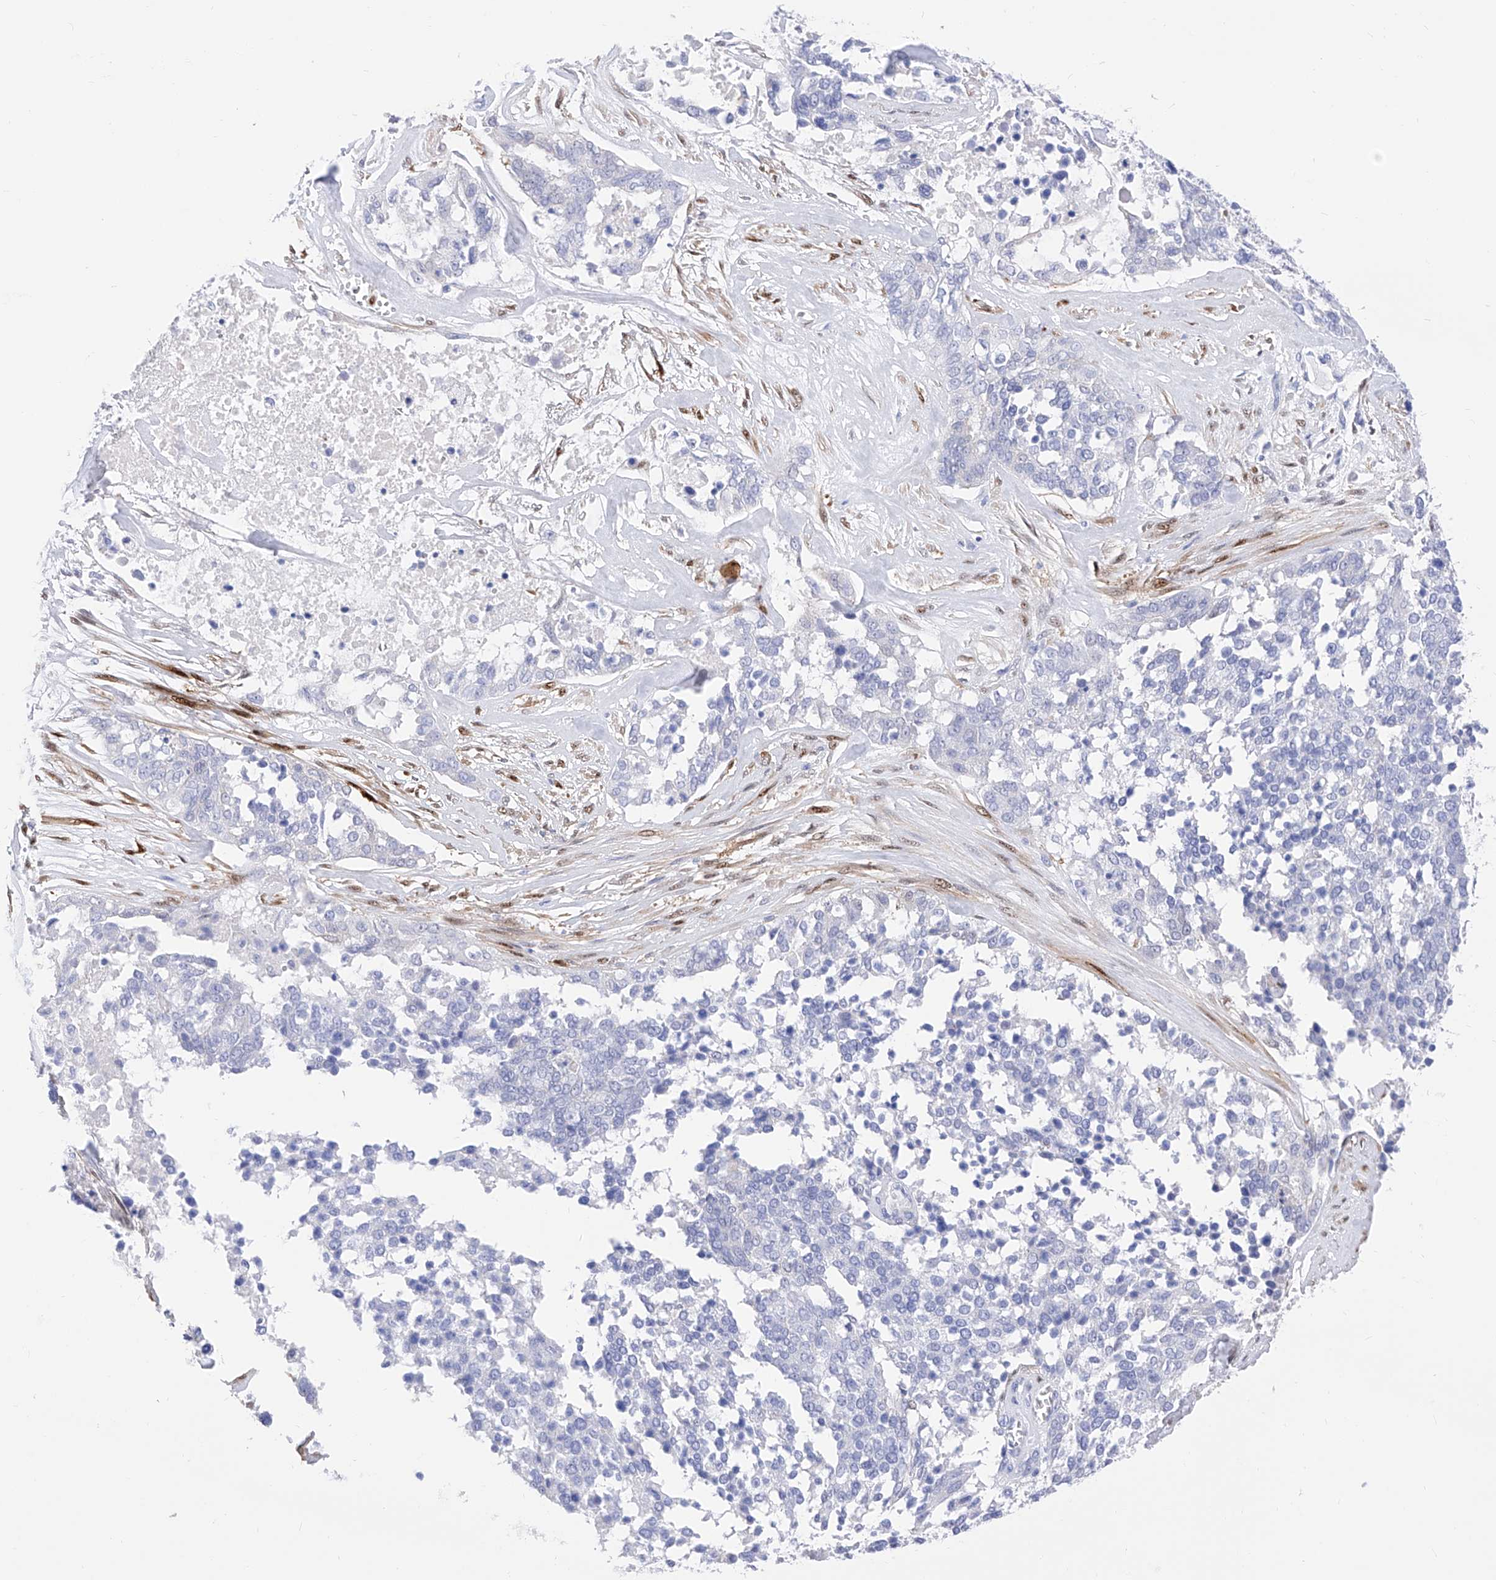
{"staining": {"intensity": "negative", "quantity": "none", "location": "none"}, "tissue": "ovarian cancer", "cell_type": "Tumor cells", "image_type": "cancer", "snomed": [{"axis": "morphology", "description": "Cystadenocarcinoma, serous, NOS"}, {"axis": "topography", "description": "Ovary"}], "caption": "The immunohistochemistry photomicrograph has no significant staining in tumor cells of ovarian cancer tissue.", "gene": "TRPC7", "patient": {"sex": "female", "age": 44}}